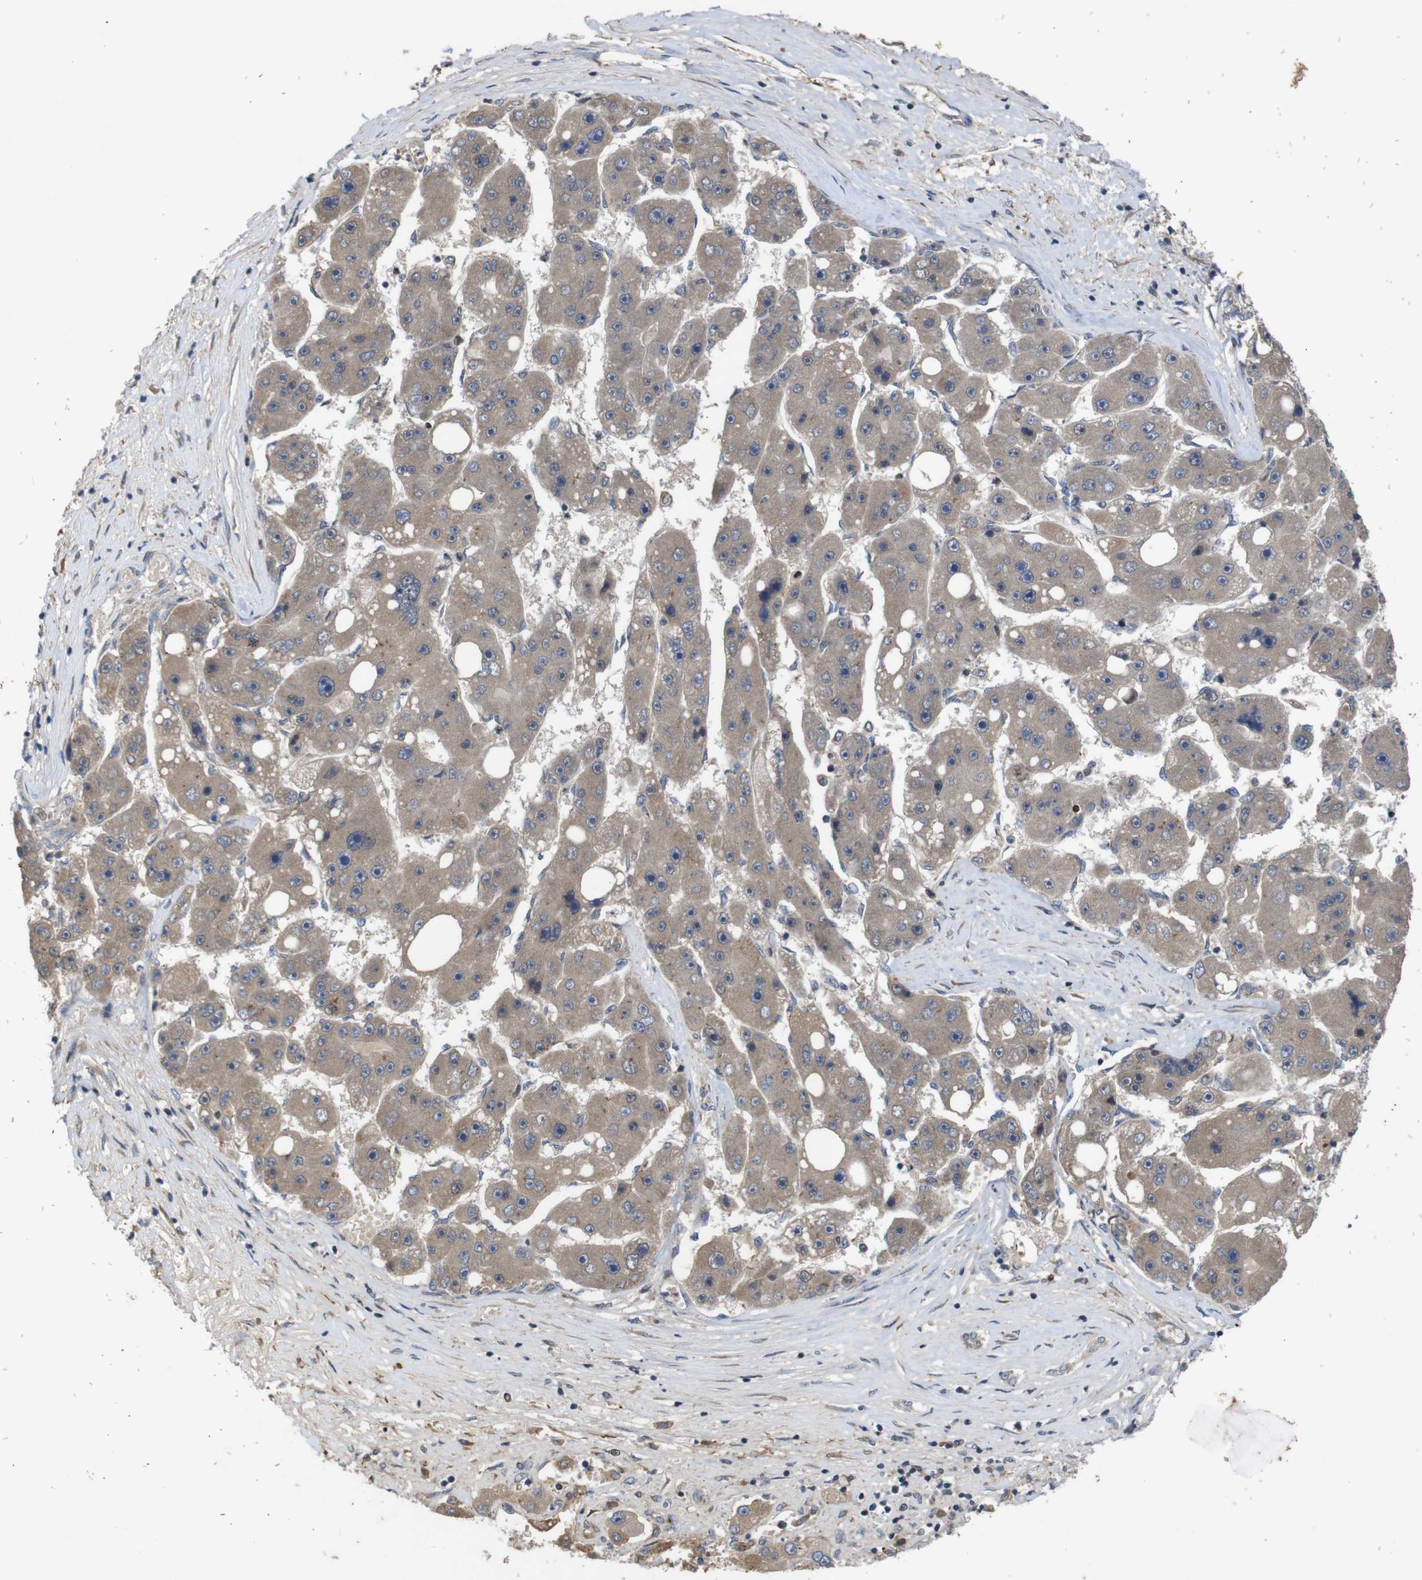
{"staining": {"intensity": "weak", "quantity": ">75%", "location": "cytoplasmic/membranous"}, "tissue": "liver cancer", "cell_type": "Tumor cells", "image_type": "cancer", "snomed": [{"axis": "morphology", "description": "Carcinoma, Hepatocellular, NOS"}, {"axis": "topography", "description": "Liver"}], "caption": "Immunohistochemical staining of human liver hepatocellular carcinoma demonstrates low levels of weak cytoplasmic/membranous protein positivity in about >75% of tumor cells.", "gene": "PTPN1", "patient": {"sex": "female", "age": 61}}